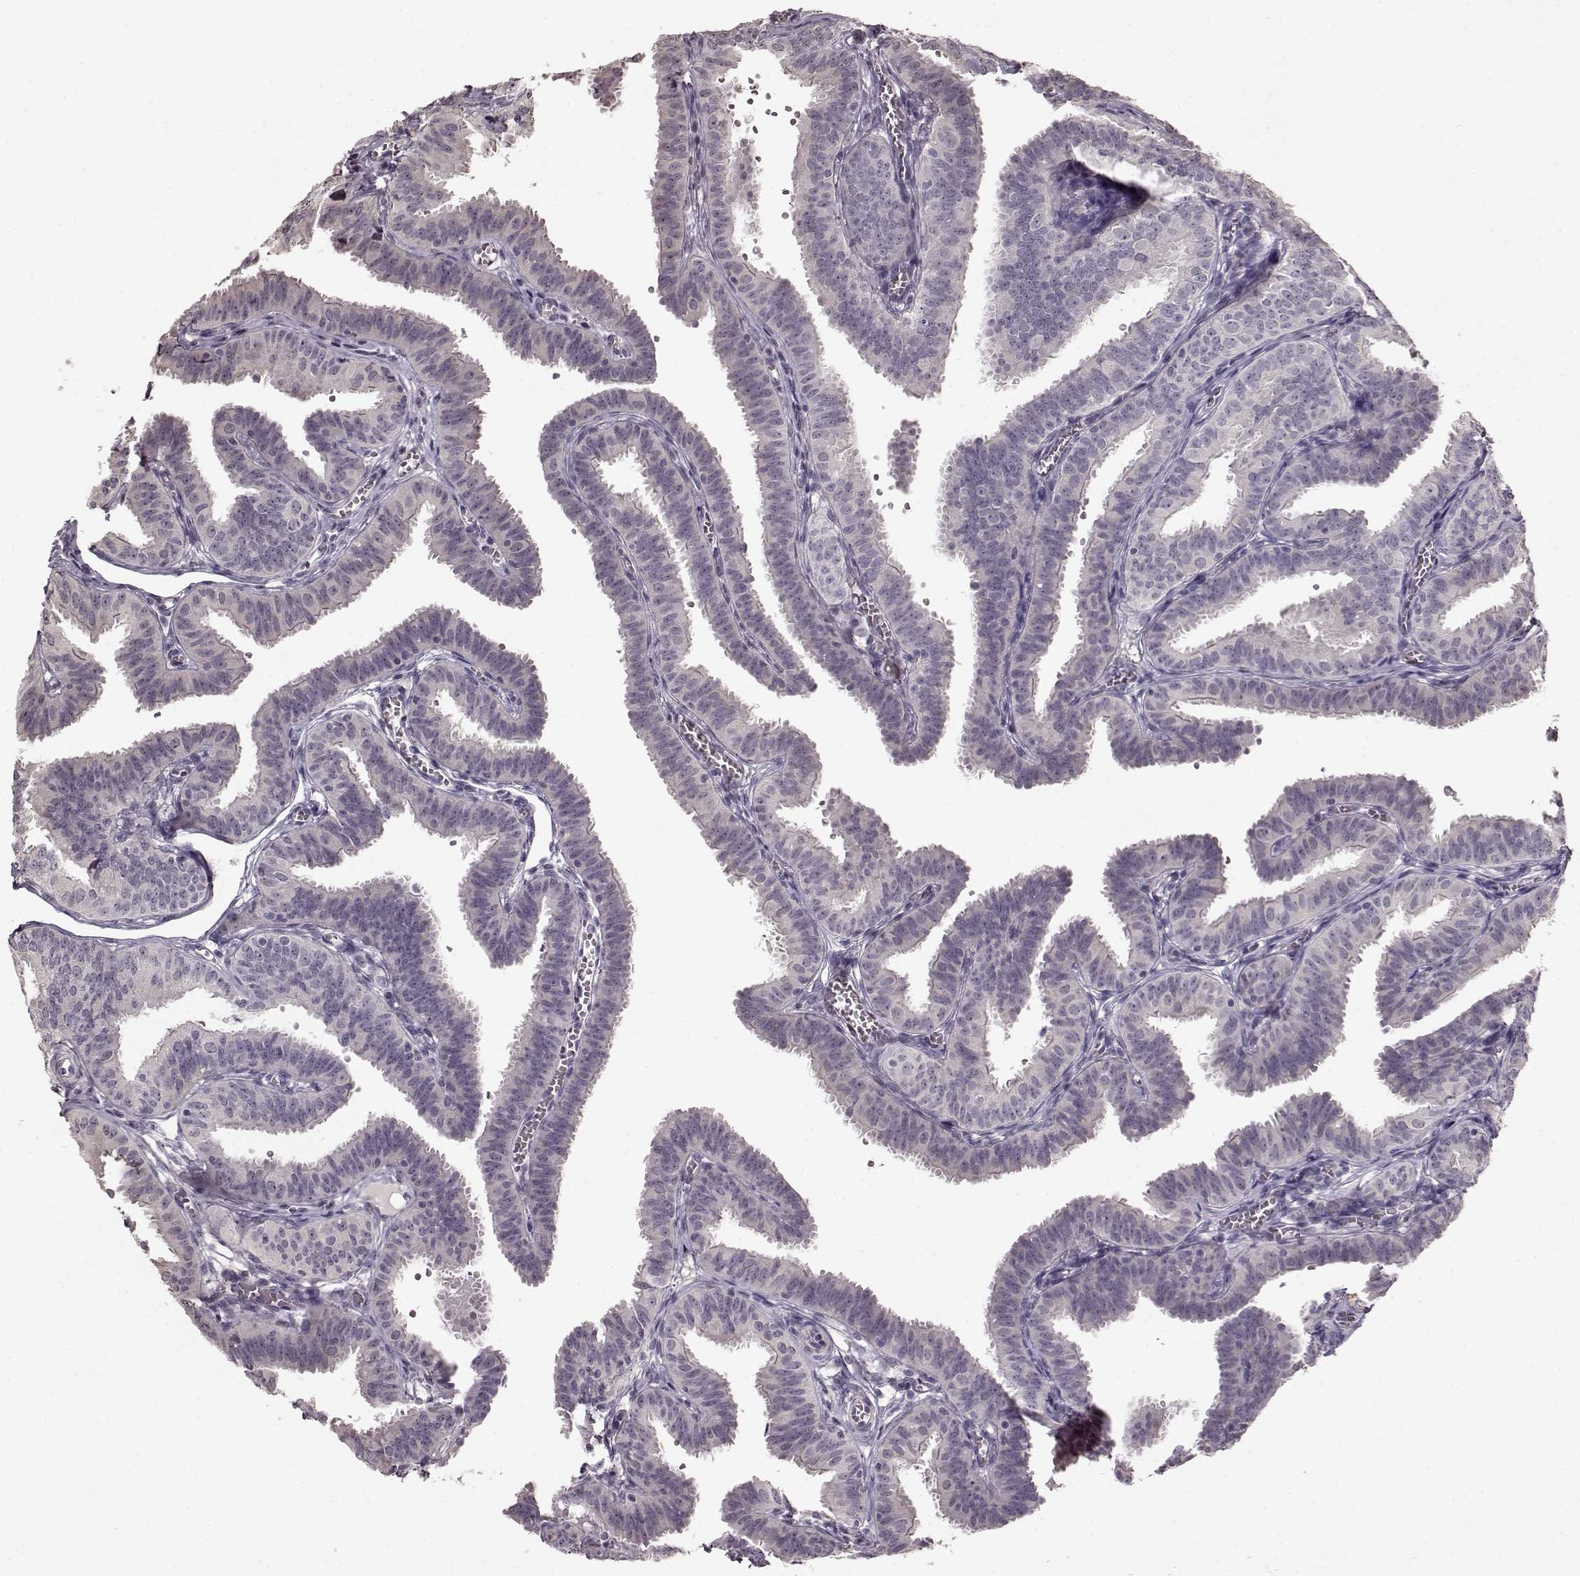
{"staining": {"intensity": "negative", "quantity": "none", "location": "none"}, "tissue": "fallopian tube", "cell_type": "Glandular cells", "image_type": "normal", "snomed": [{"axis": "morphology", "description": "Normal tissue, NOS"}, {"axis": "topography", "description": "Fallopian tube"}], "caption": "Human fallopian tube stained for a protein using IHC displays no expression in glandular cells.", "gene": "FSHB", "patient": {"sex": "female", "age": 25}}